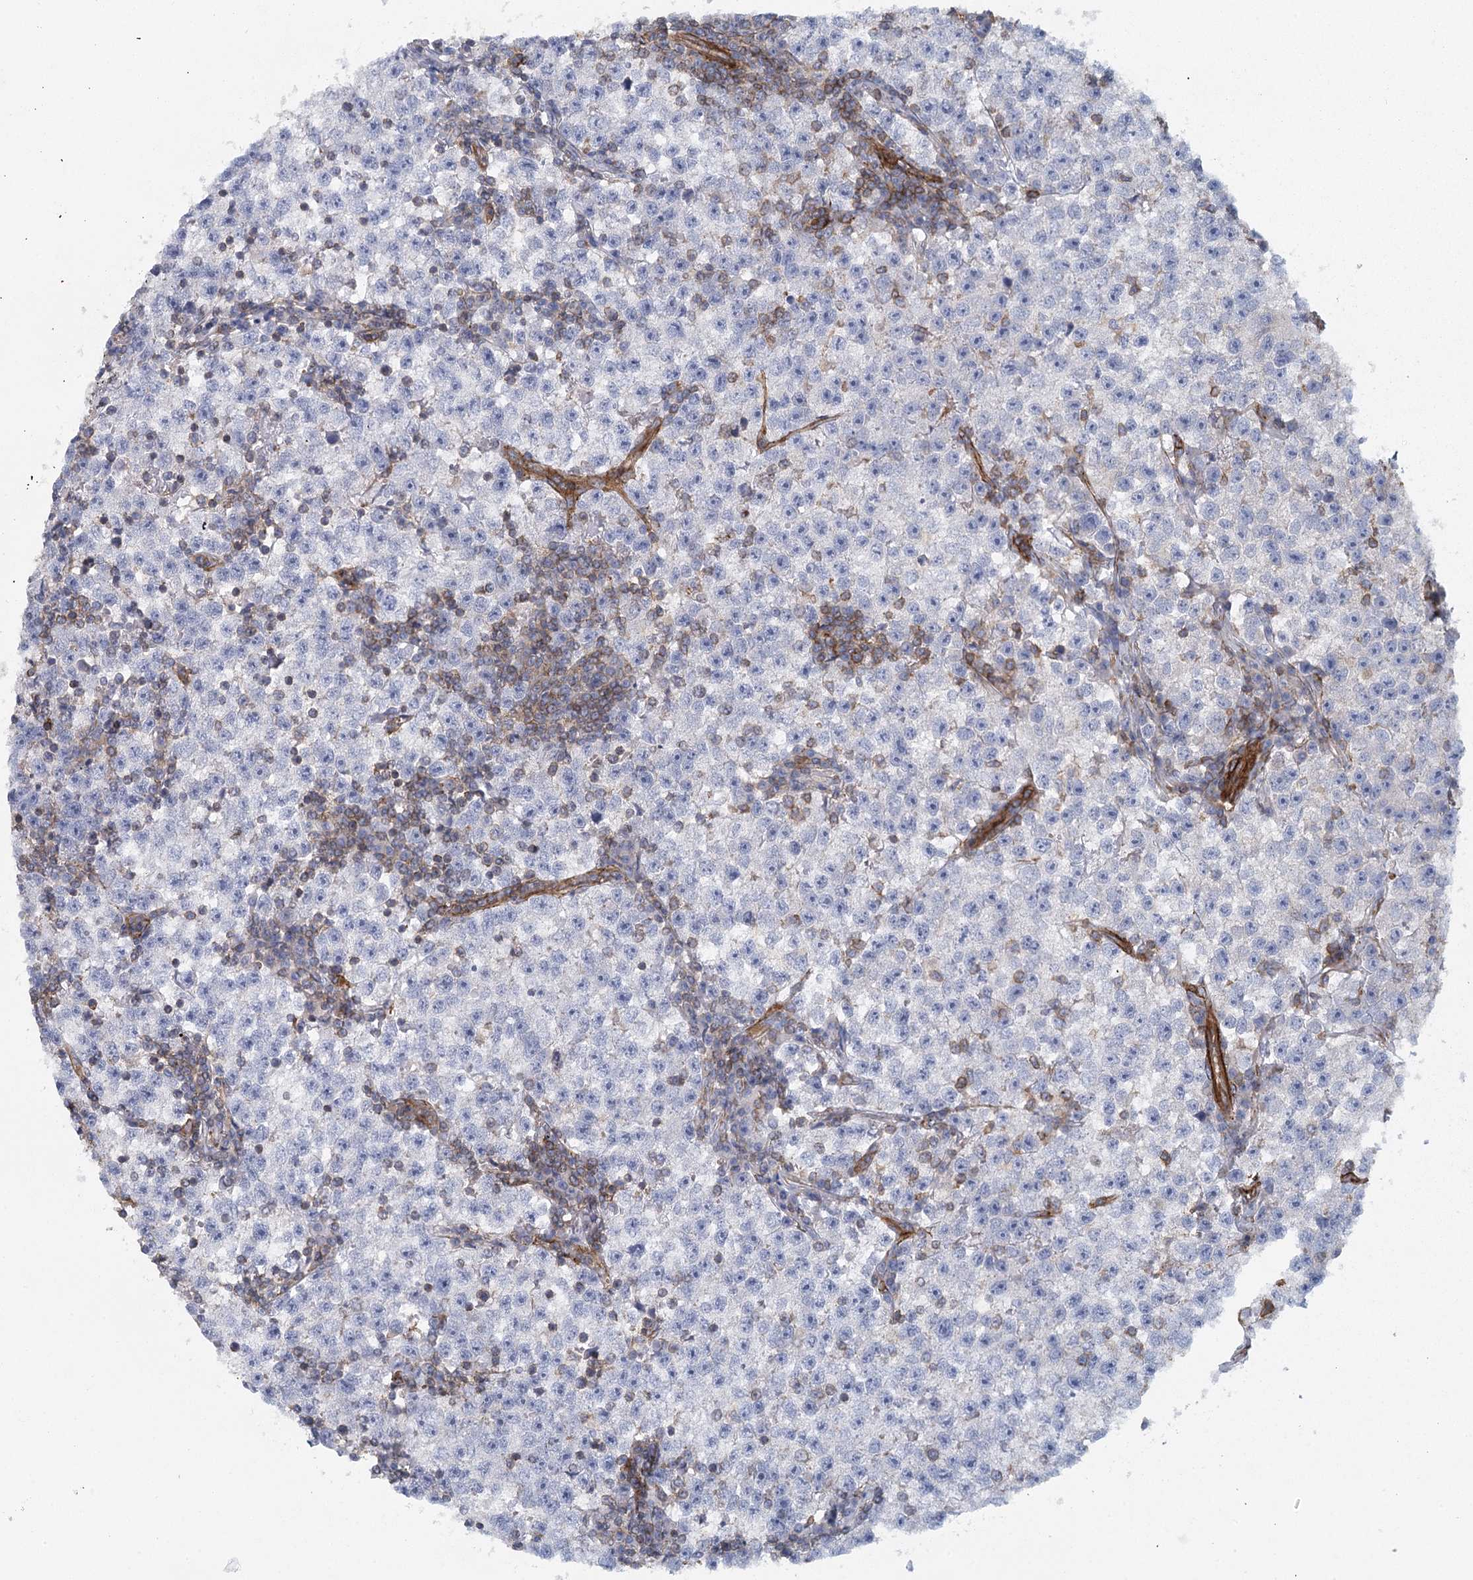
{"staining": {"intensity": "negative", "quantity": "none", "location": "none"}, "tissue": "testis cancer", "cell_type": "Tumor cells", "image_type": "cancer", "snomed": [{"axis": "morphology", "description": "Seminoma, NOS"}, {"axis": "topography", "description": "Testis"}], "caption": "A photomicrograph of testis cancer (seminoma) stained for a protein reveals no brown staining in tumor cells.", "gene": "IFT46", "patient": {"sex": "male", "age": 22}}